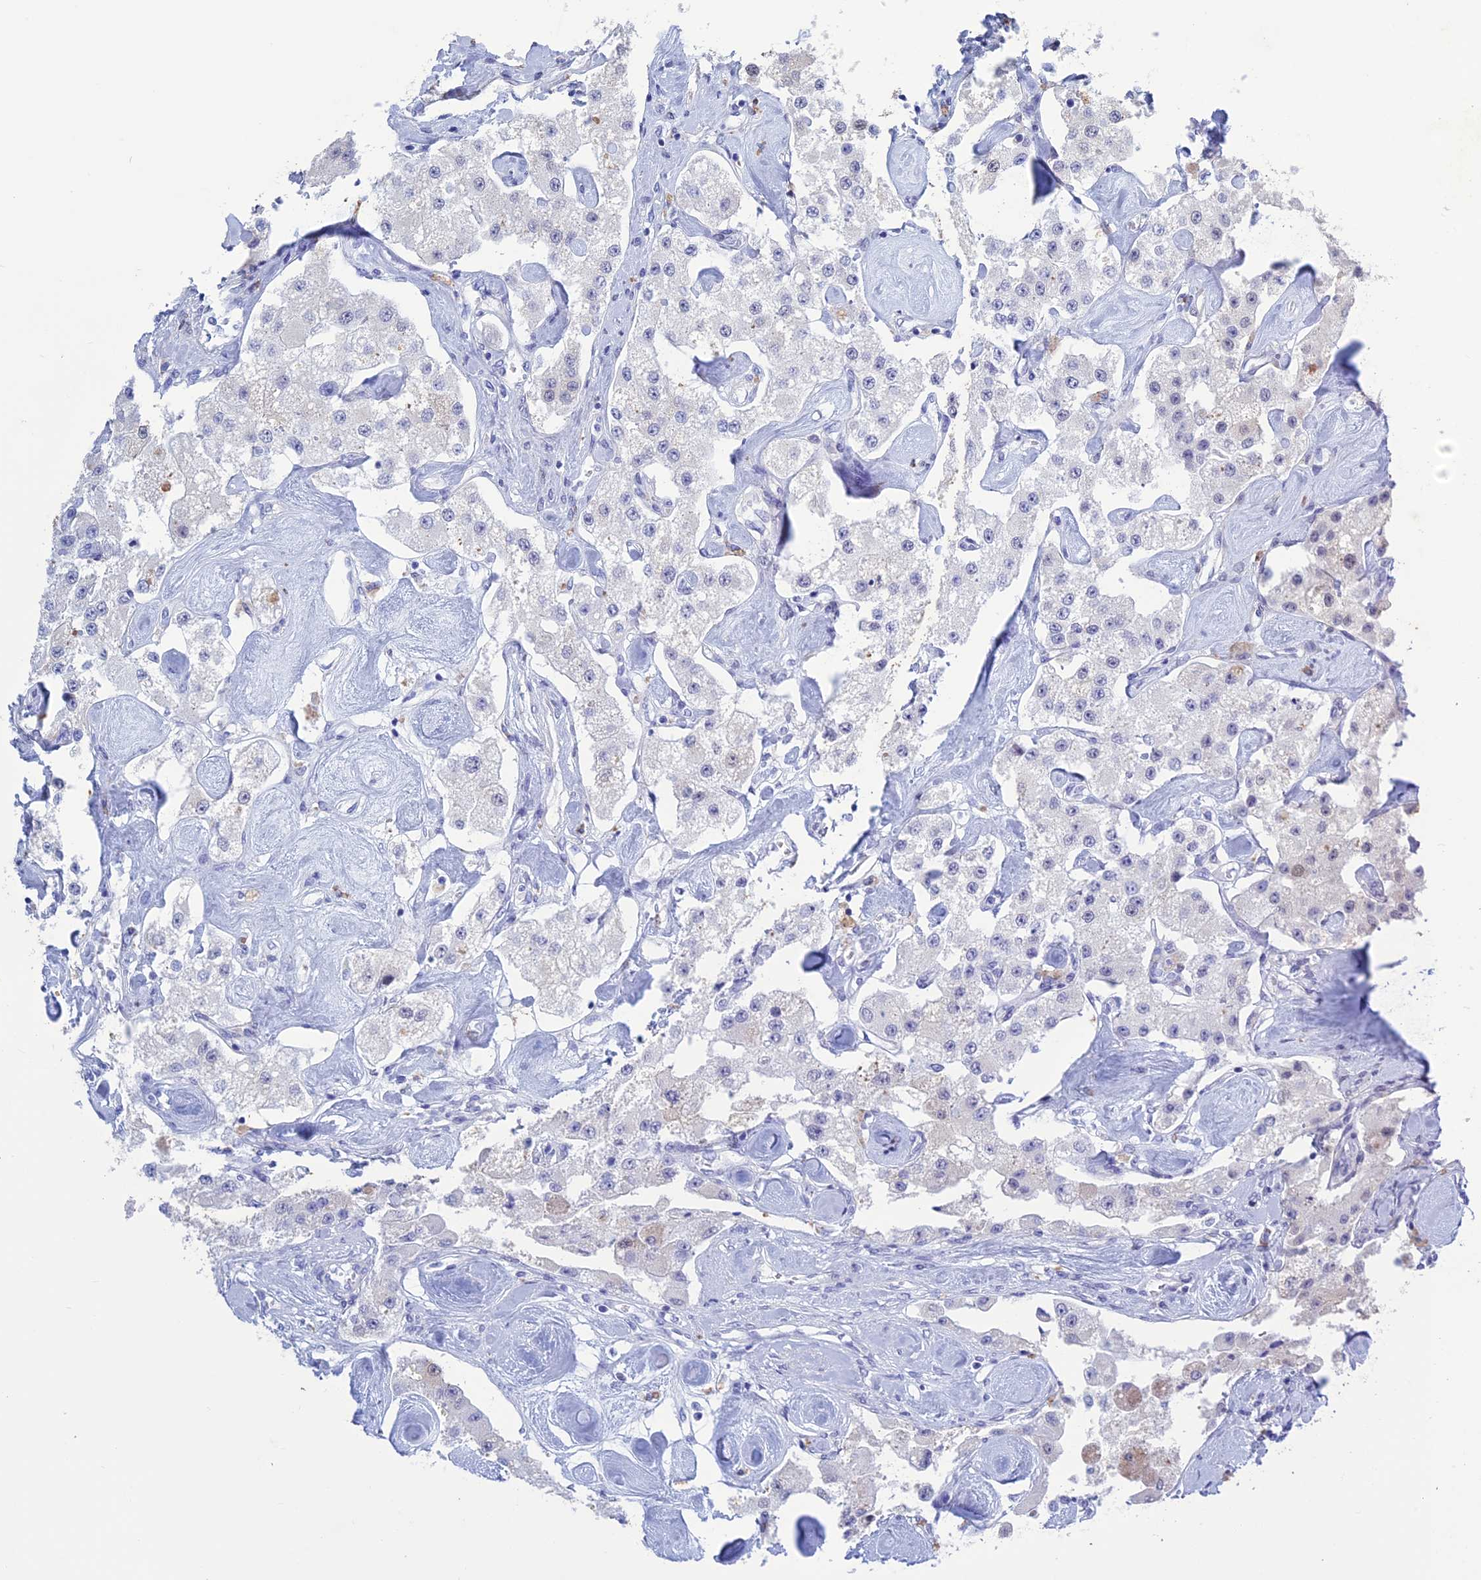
{"staining": {"intensity": "negative", "quantity": "none", "location": "none"}, "tissue": "carcinoid", "cell_type": "Tumor cells", "image_type": "cancer", "snomed": [{"axis": "morphology", "description": "Carcinoid, malignant, NOS"}, {"axis": "topography", "description": "Pancreas"}], "caption": "Immunohistochemistry (IHC) photomicrograph of neoplastic tissue: carcinoid (malignant) stained with DAB demonstrates no significant protein expression in tumor cells.", "gene": "LHFPL2", "patient": {"sex": "male", "age": 41}}